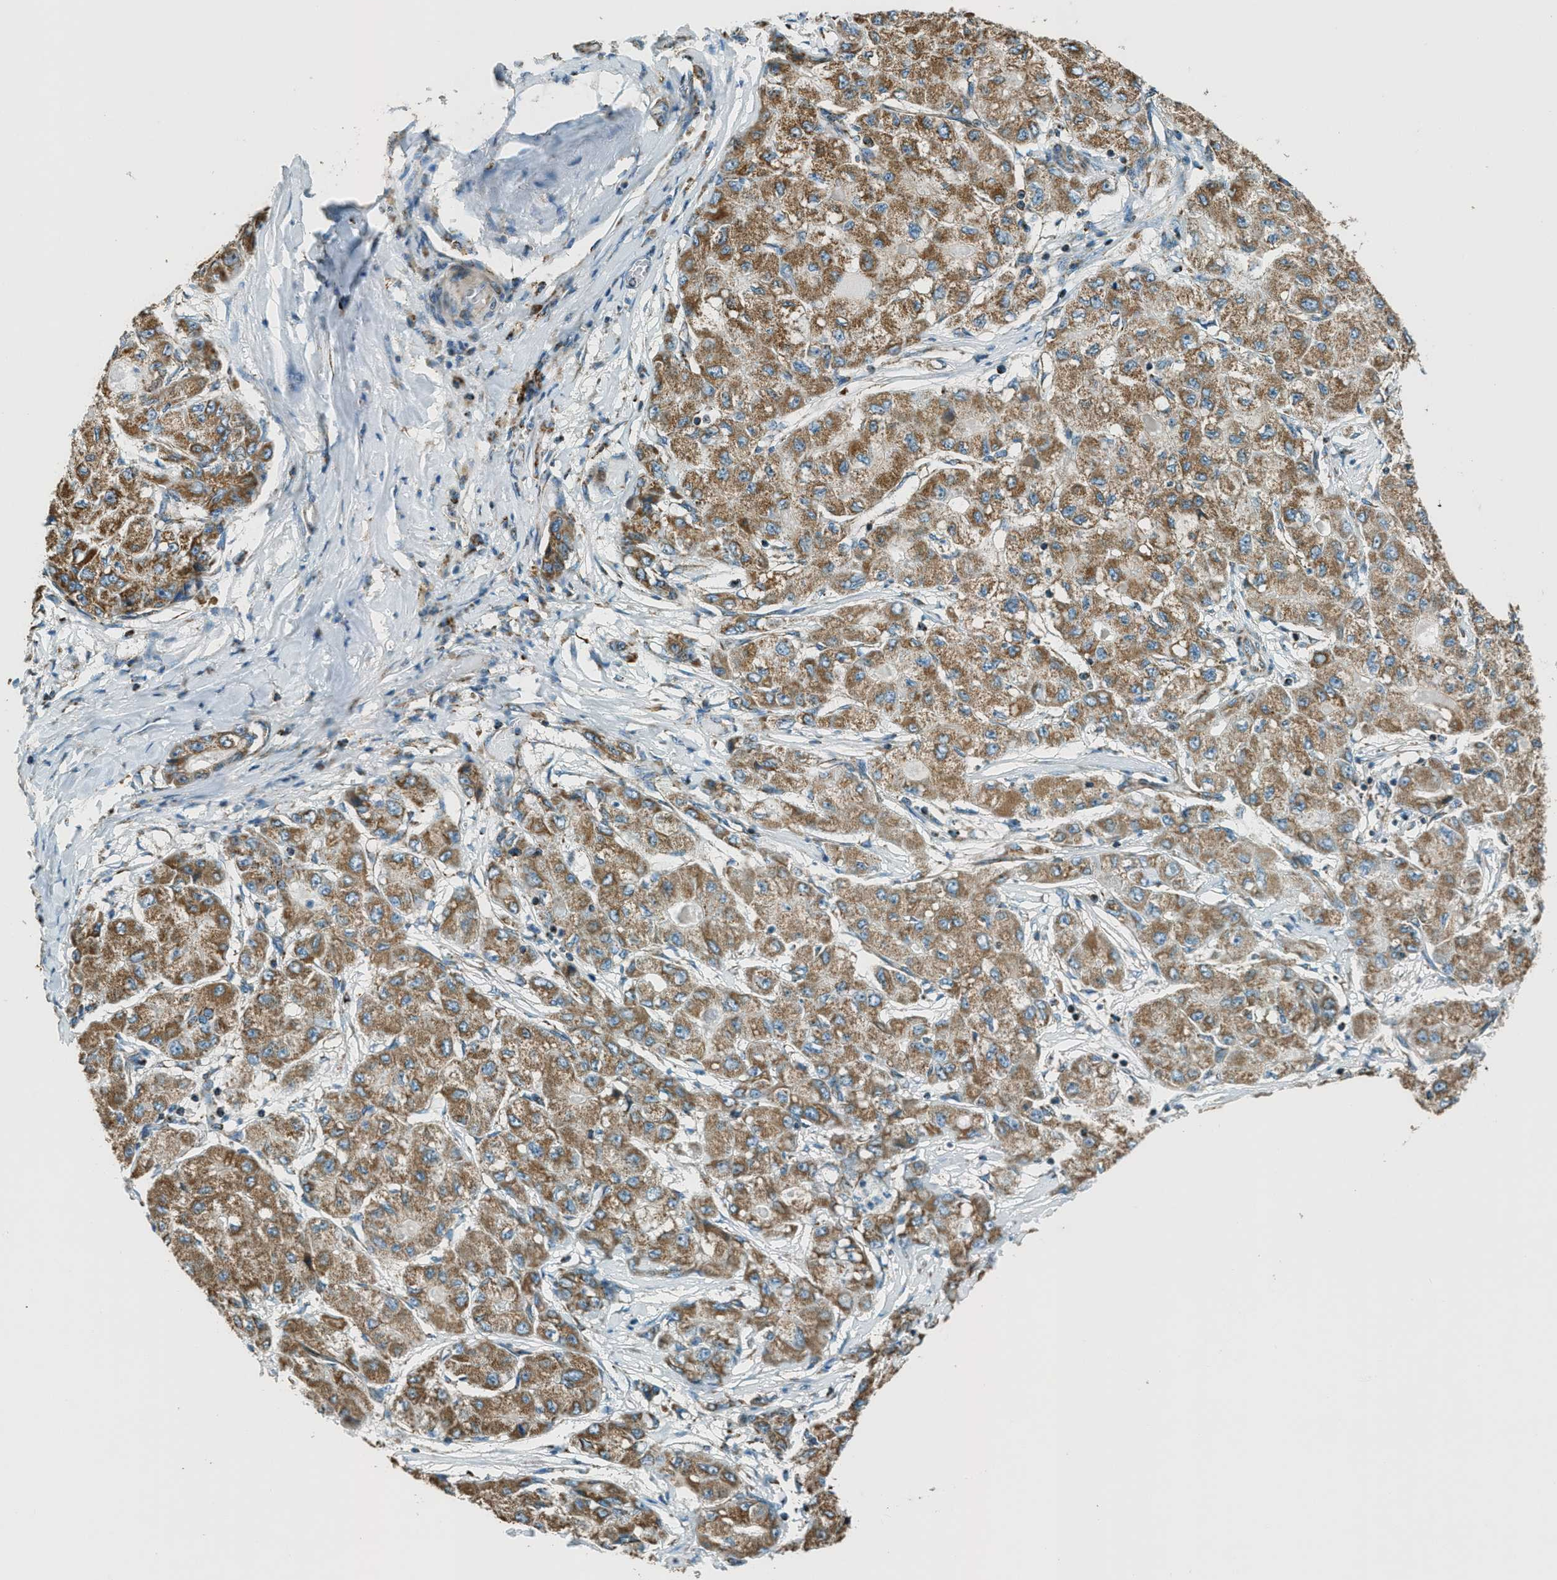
{"staining": {"intensity": "moderate", "quantity": ">75%", "location": "cytoplasmic/membranous"}, "tissue": "liver cancer", "cell_type": "Tumor cells", "image_type": "cancer", "snomed": [{"axis": "morphology", "description": "Carcinoma, Hepatocellular, NOS"}, {"axis": "topography", "description": "Liver"}], "caption": "A photomicrograph of human liver hepatocellular carcinoma stained for a protein shows moderate cytoplasmic/membranous brown staining in tumor cells. (DAB = brown stain, brightfield microscopy at high magnification).", "gene": "CHST15", "patient": {"sex": "male", "age": 80}}